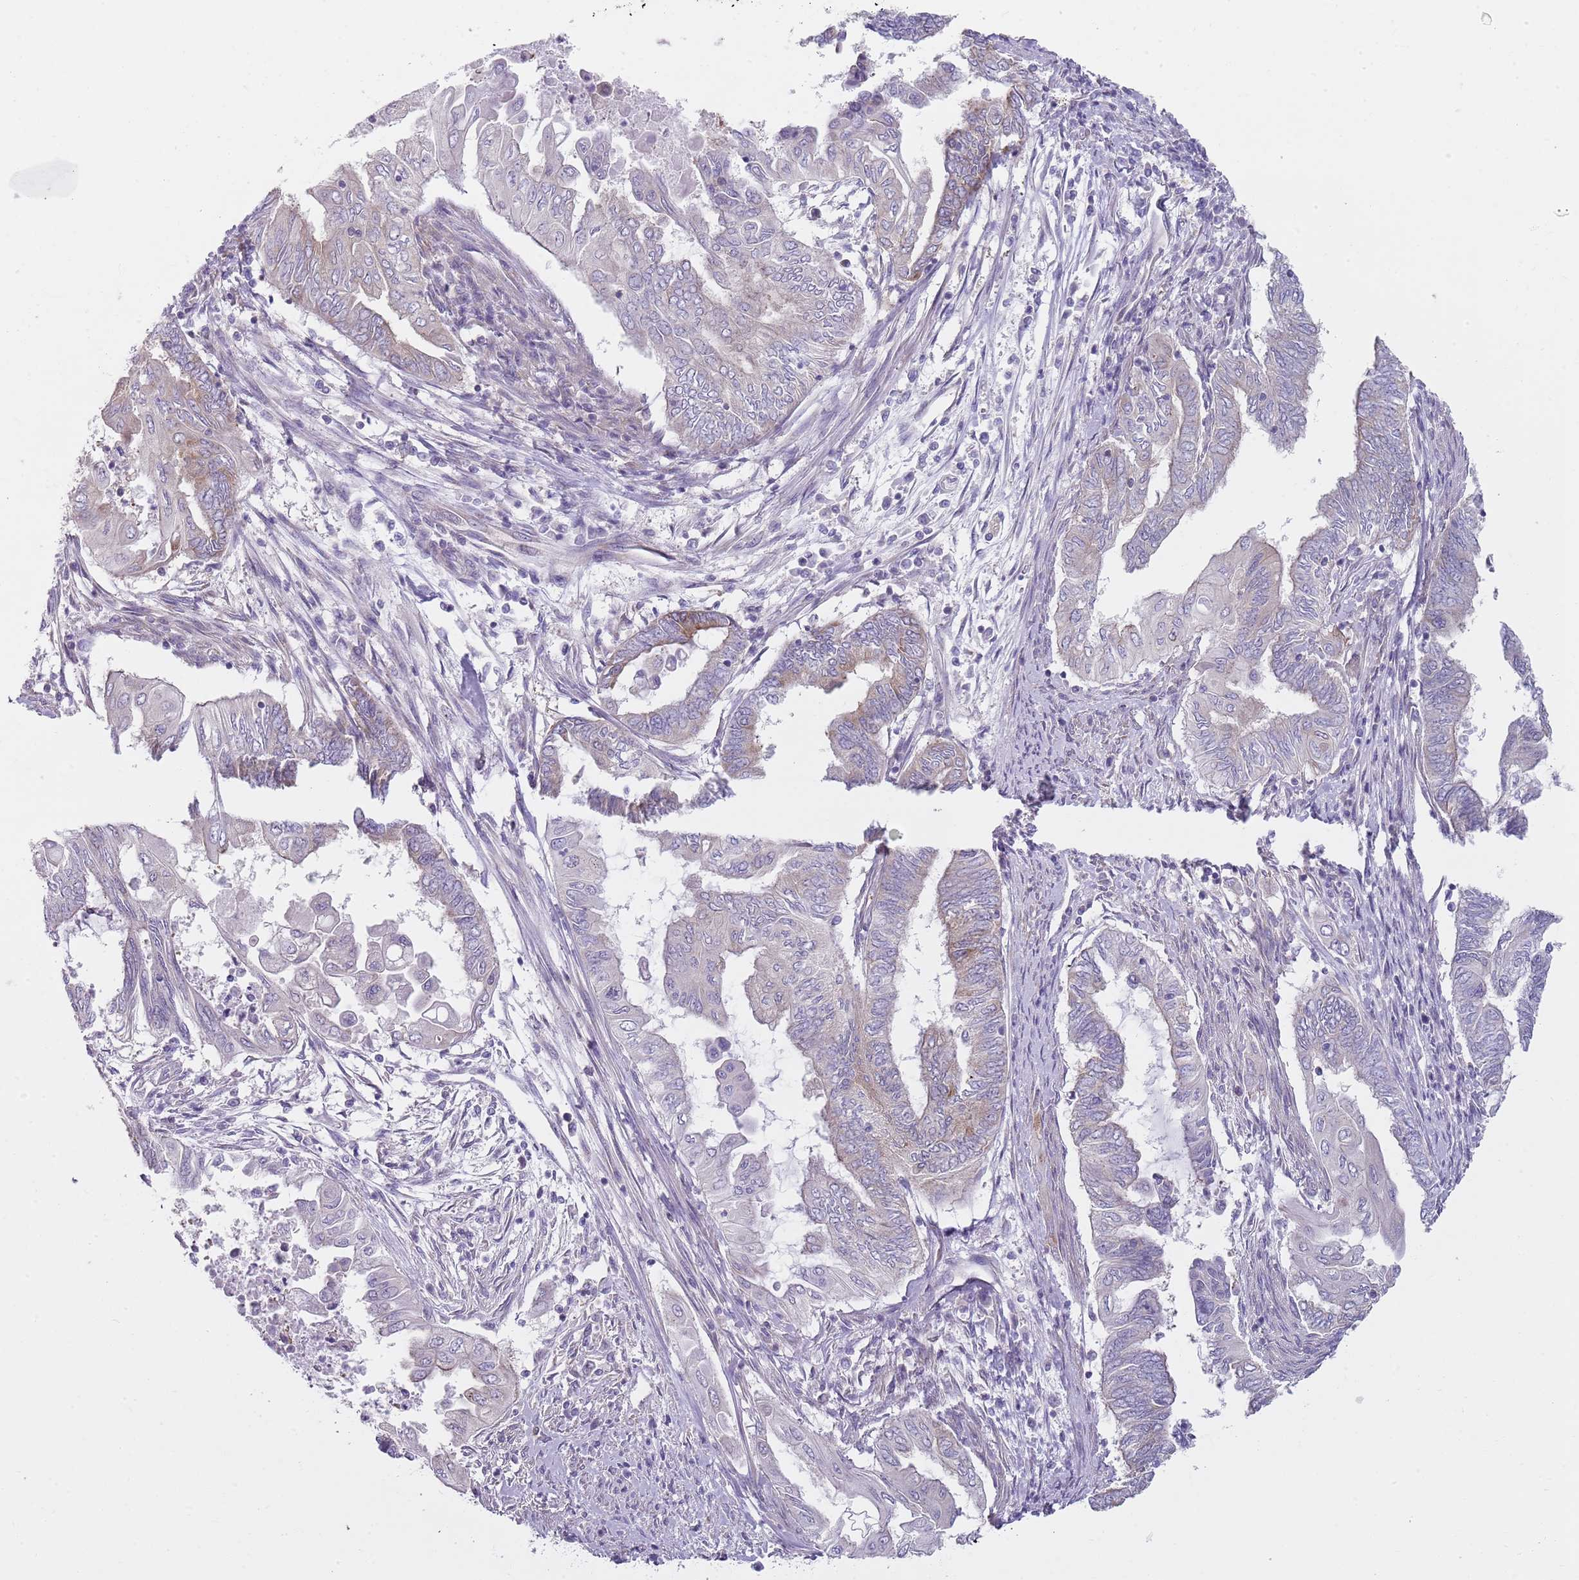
{"staining": {"intensity": "moderate", "quantity": "<25%", "location": "cytoplasmic/membranous"}, "tissue": "endometrial cancer", "cell_type": "Tumor cells", "image_type": "cancer", "snomed": [{"axis": "morphology", "description": "Adenocarcinoma, NOS"}, {"axis": "topography", "description": "Uterus"}, {"axis": "topography", "description": "Endometrium"}], "caption": "This photomicrograph demonstrates adenocarcinoma (endometrial) stained with immunohistochemistry to label a protein in brown. The cytoplasmic/membranous of tumor cells show moderate positivity for the protein. Nuclei are counter-stained blue.", "gene": "SLC26A6", "patient": {"sex": "female", "age": 70}}